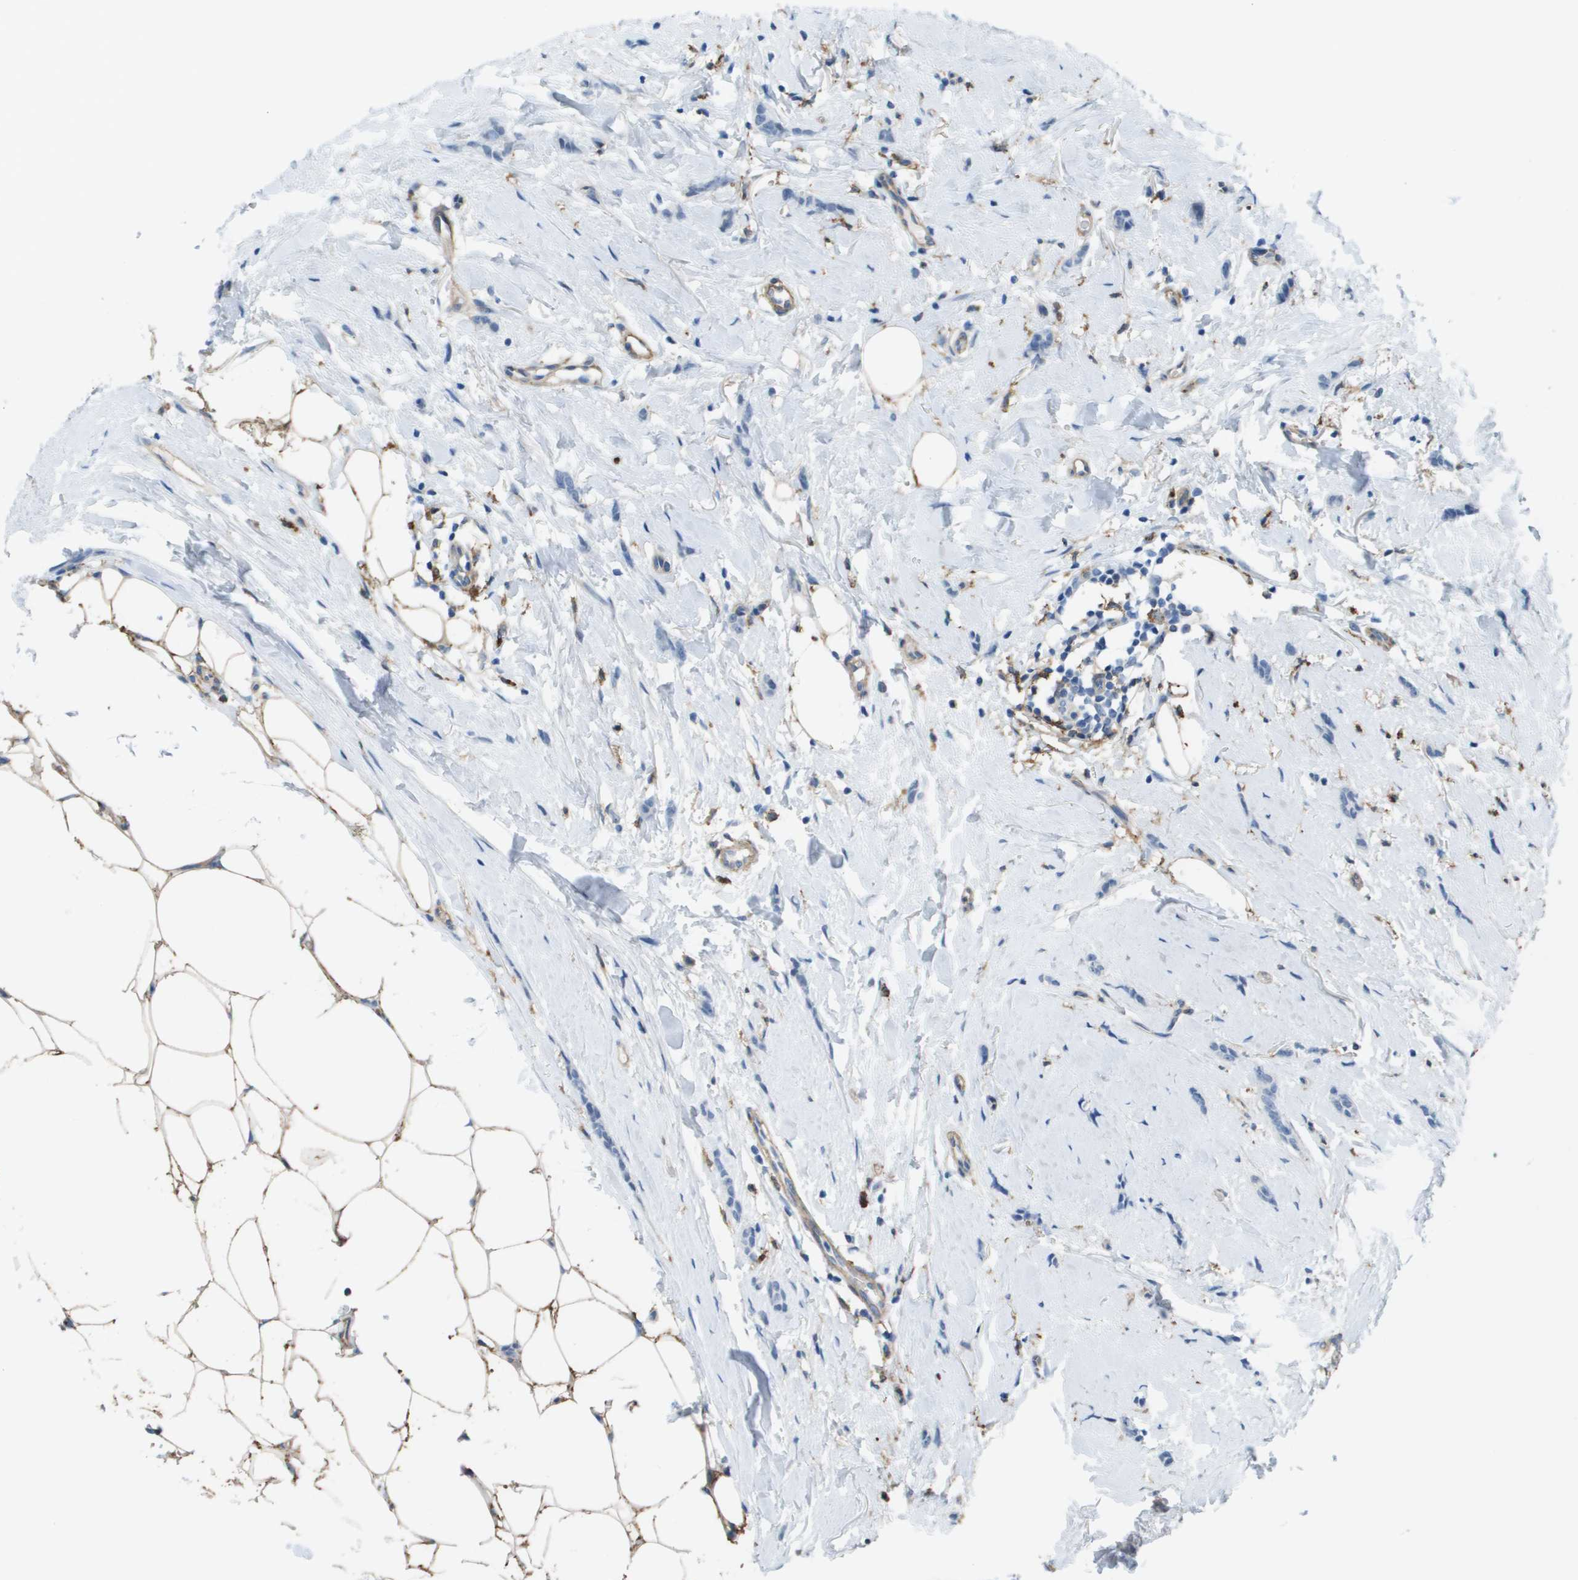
{"staining": {"intensity": "negative", "quantity": "none", "location": "none"}, "tissue": "breast cancer", "cell_type": "Tumor cells", "image_type": "cancer", "snomed": [{"axis": "morphology", "description": "Lobular carcinoma"}, {"axis": "topography", "description": "Skin"}, {"axis": "topography", "description": "Breast"}], "caption": "DAB immunohistochemical staining of breast lobular carcinoma displays no significant expression in tumor cells.", "gene": "ZBTB43", "patient": {"sex": "female", "age": 46}}